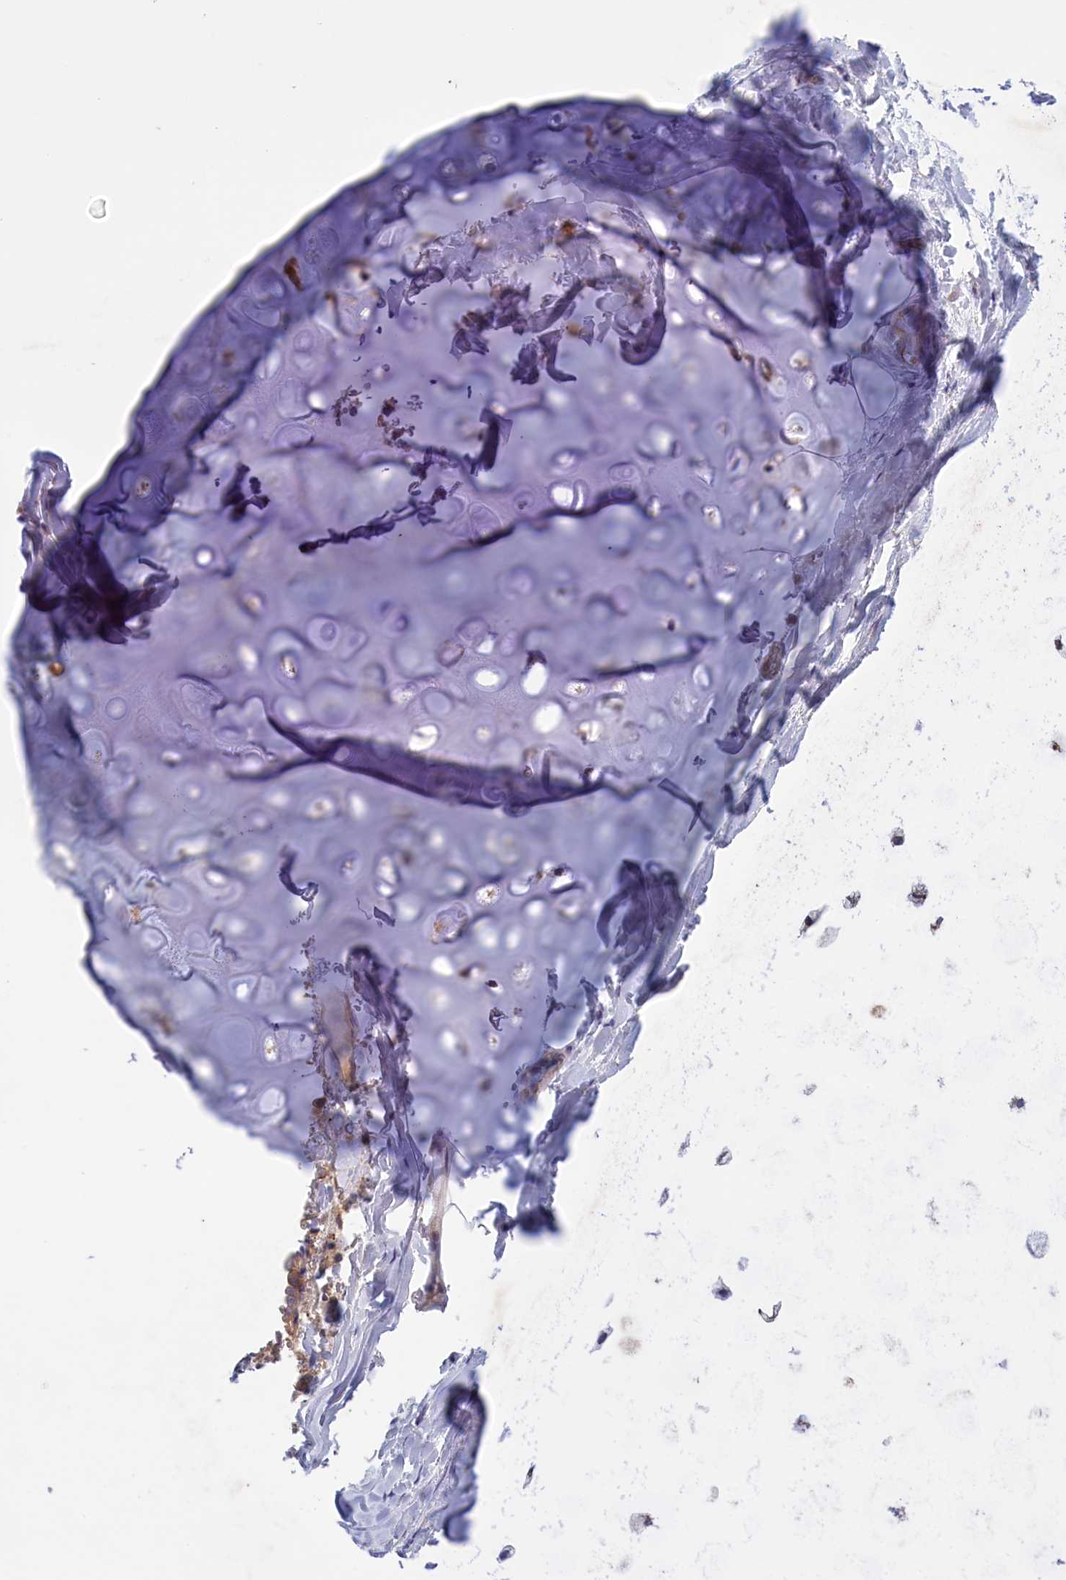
{"staining": {"intensity": "negative", "quantity": "none", "location": "none"}, "tissue": "adipose tissue", "cell_type": "Adipocytes", "image_type": "normal", "snomed": [{"axis": "morphology", "description": "Normal tissue, NOS"}, {"axis": "topography", "description": "Lymph node"}, {"axis": "topography", "description": "Cartilage tissue"}, {"axis": "topography", "description": "Bronchus"}], "caption": "Immunohistochemical staining of normal human adipose tissue exhibits no significant positivity in adipocytes.", "gene": "CORO2A", "patient": {"sex": "male", "age": 63}}